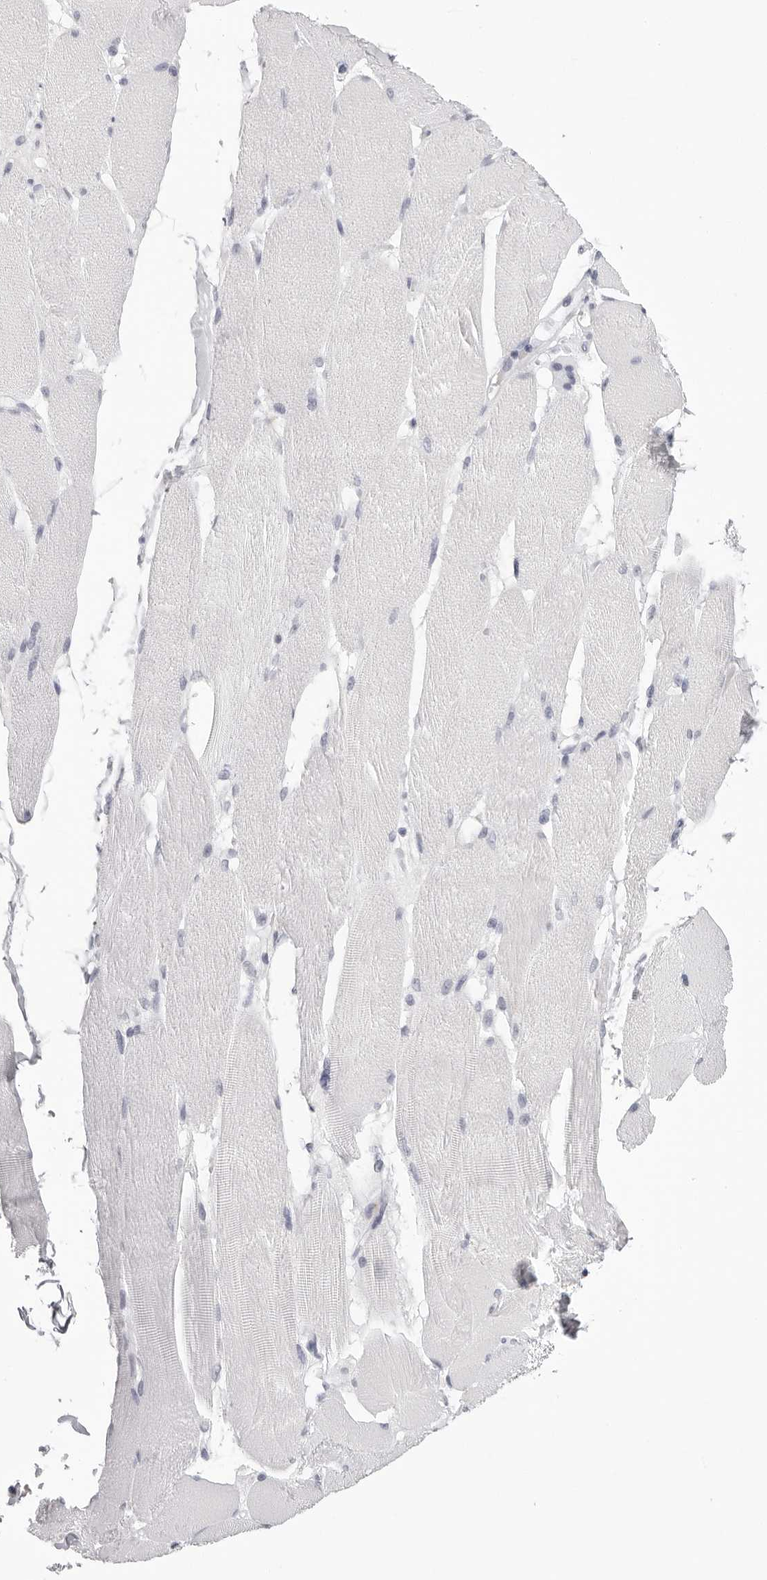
{"staining": {"intensity": "negative", "quantity": "none", "location": "none"}, "tissue": "skeletal muscle", "cell_type": "Myocytes", "image_type": "normal", "snomed": [{"axis": "morphology", "description": "Normal tissue, NOS"}, {"axis": "topography", "description": "Skin"}, {"axis": "topography", "description": "Skeletal muscle"}], "caption": "IHC histopathology image of benign human skeletal muscle stained for a protein (brown), which shows no staining in myocytes.", "gene": "RHO", "patient": {"sex": "male", "age": 83}}